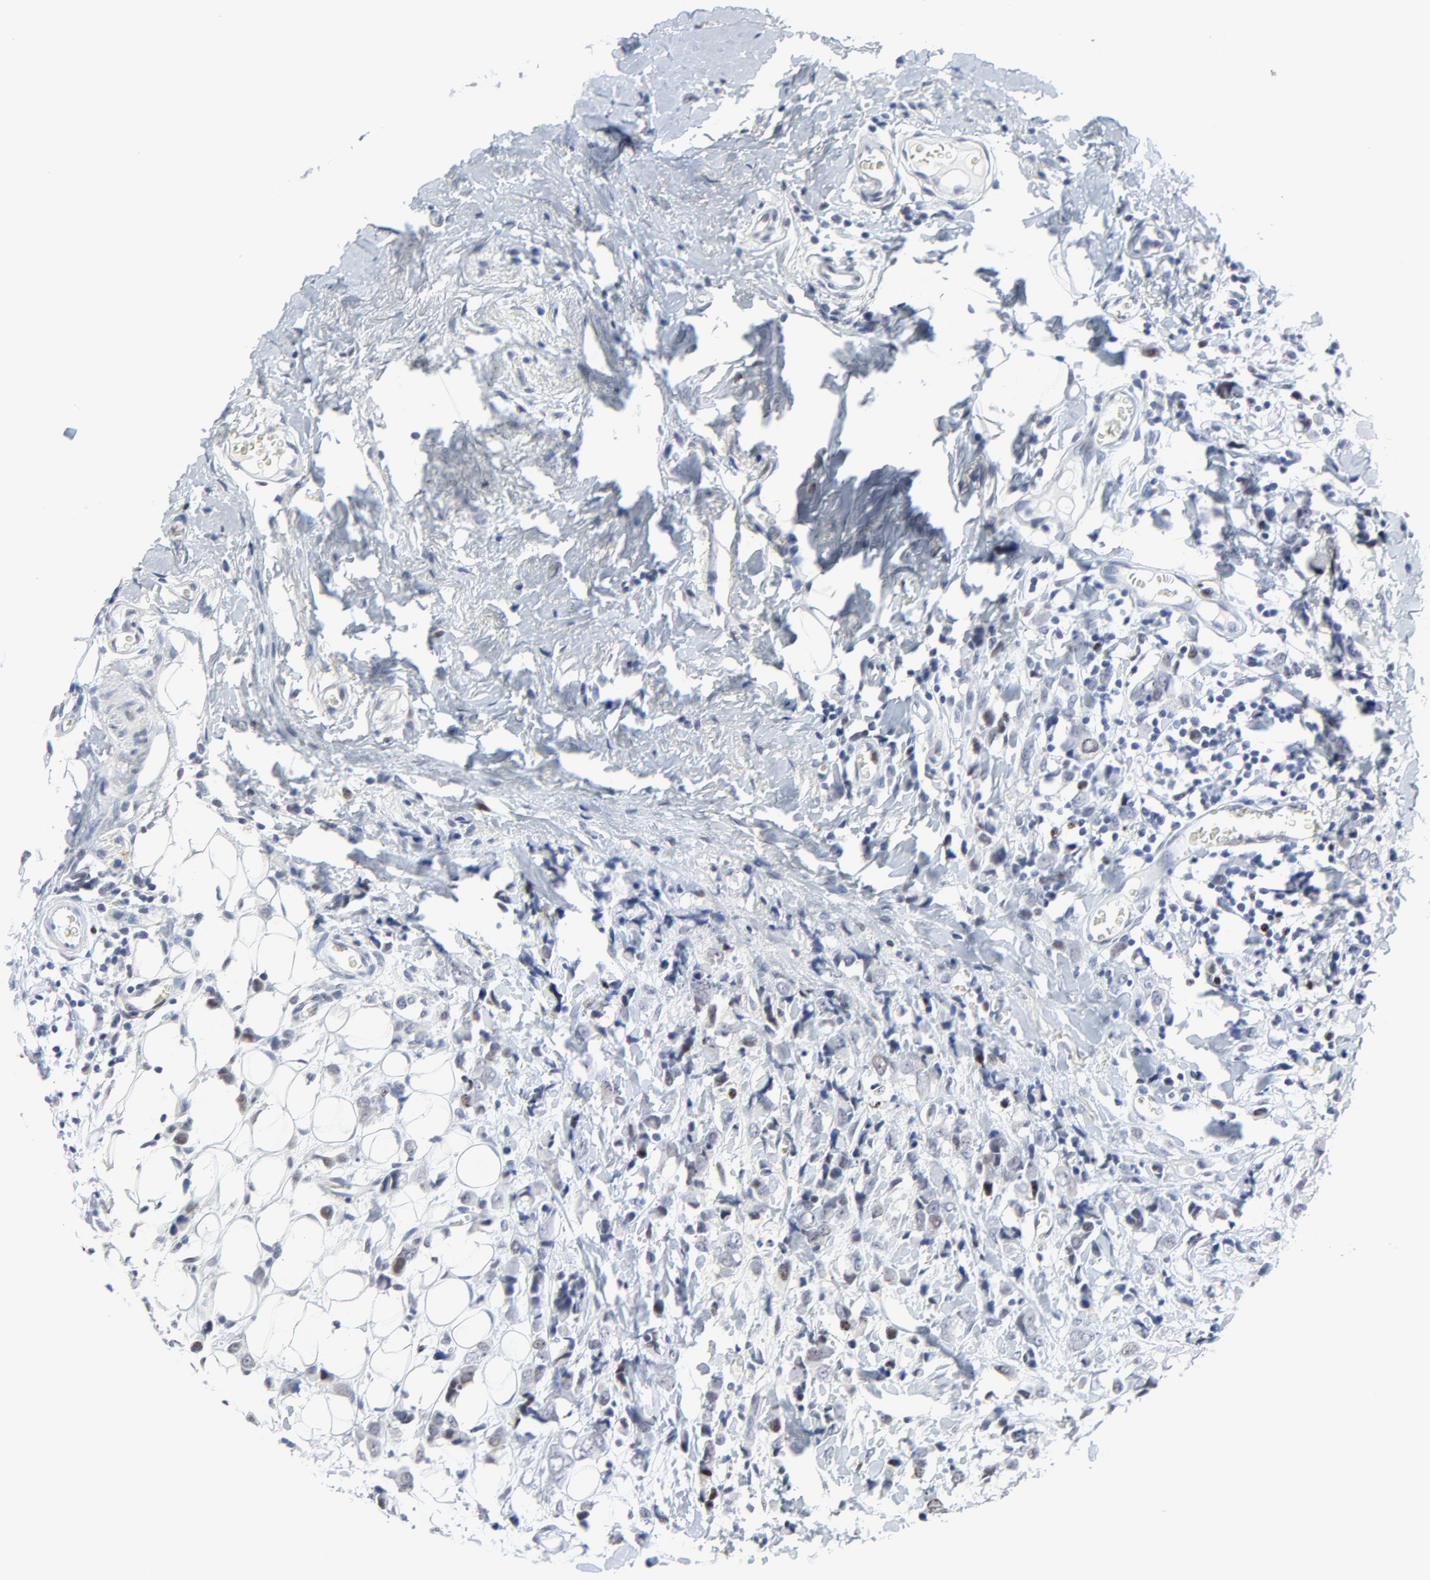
{"staining": {"intensity": "moderate", "quantity": "<25%", "location": "nuclear"}, "tissue": "breast cancer", "cell_type": "Tumor cells", "image_type": "cancer", "snomed": [{"axis": "morphology", "description": "Lobular carcinoma"}, {"axis": "topography", "description": "Breast"}], "caption": "This photomicrograph exhibits breast cancer (lobular carcinoma) stained with immunohistochemistry to label a protein in brown. The nuclear of tumor cells show moderate positivity for the protein. Nuclei are counter-stained blue.", "gene": "ZNF589", "patient": {"sex": "female", "age": 57}}